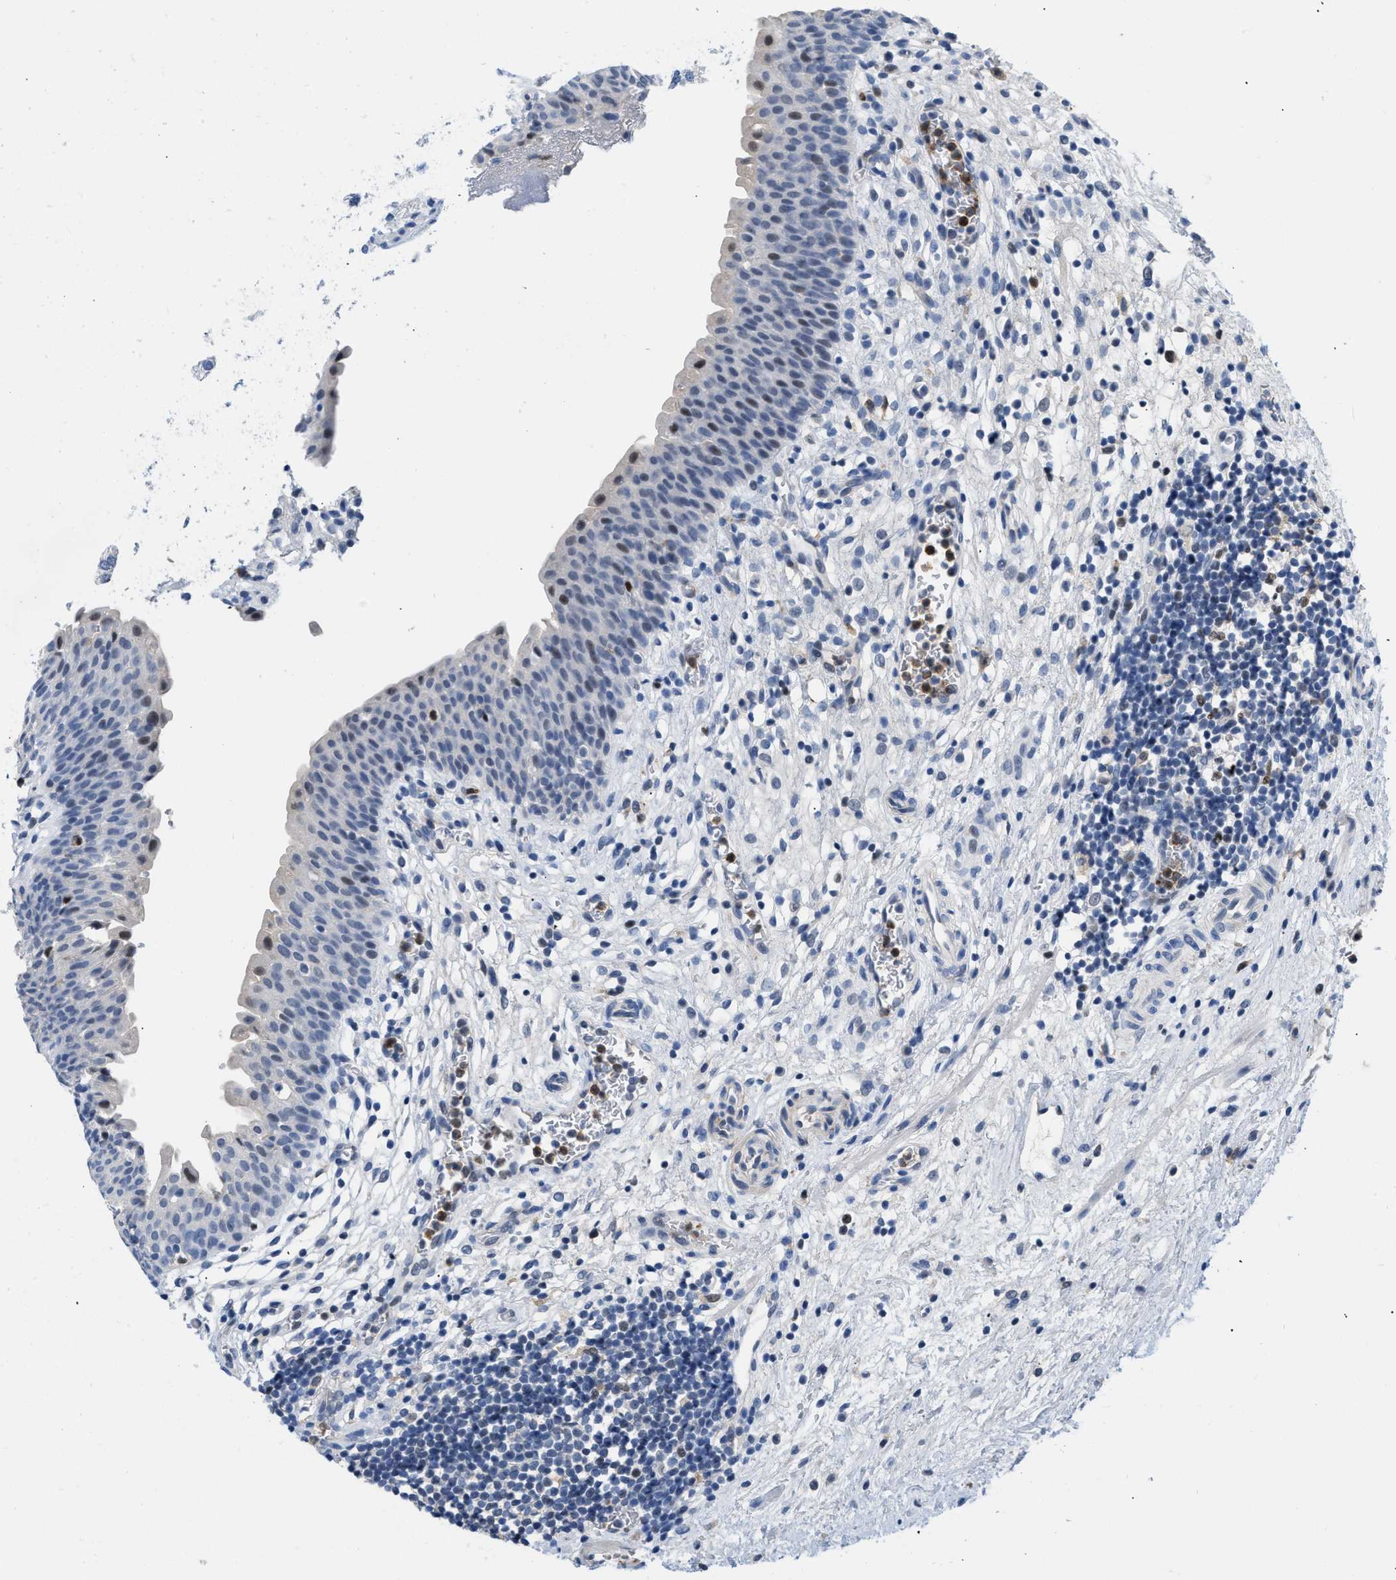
{"staining": {"intensity": "weak", "quantity": "<25%", "location": "nuclear"}, "tissue": "urinary bladder", "cell_type": "Urothelial cells", "image_type": "normal", "snomed": [{"axis": "morphology", "description": "Normal tissue, NOS"}, {"axis": "topography", "description": "Urinary bladder"}], "caption": "Micrograph shows no significant protein staining in urothelial cells of unremarkable urinary bladder.", "gene": "BOLL", "patient": {"sex": "male", "age": 37}}